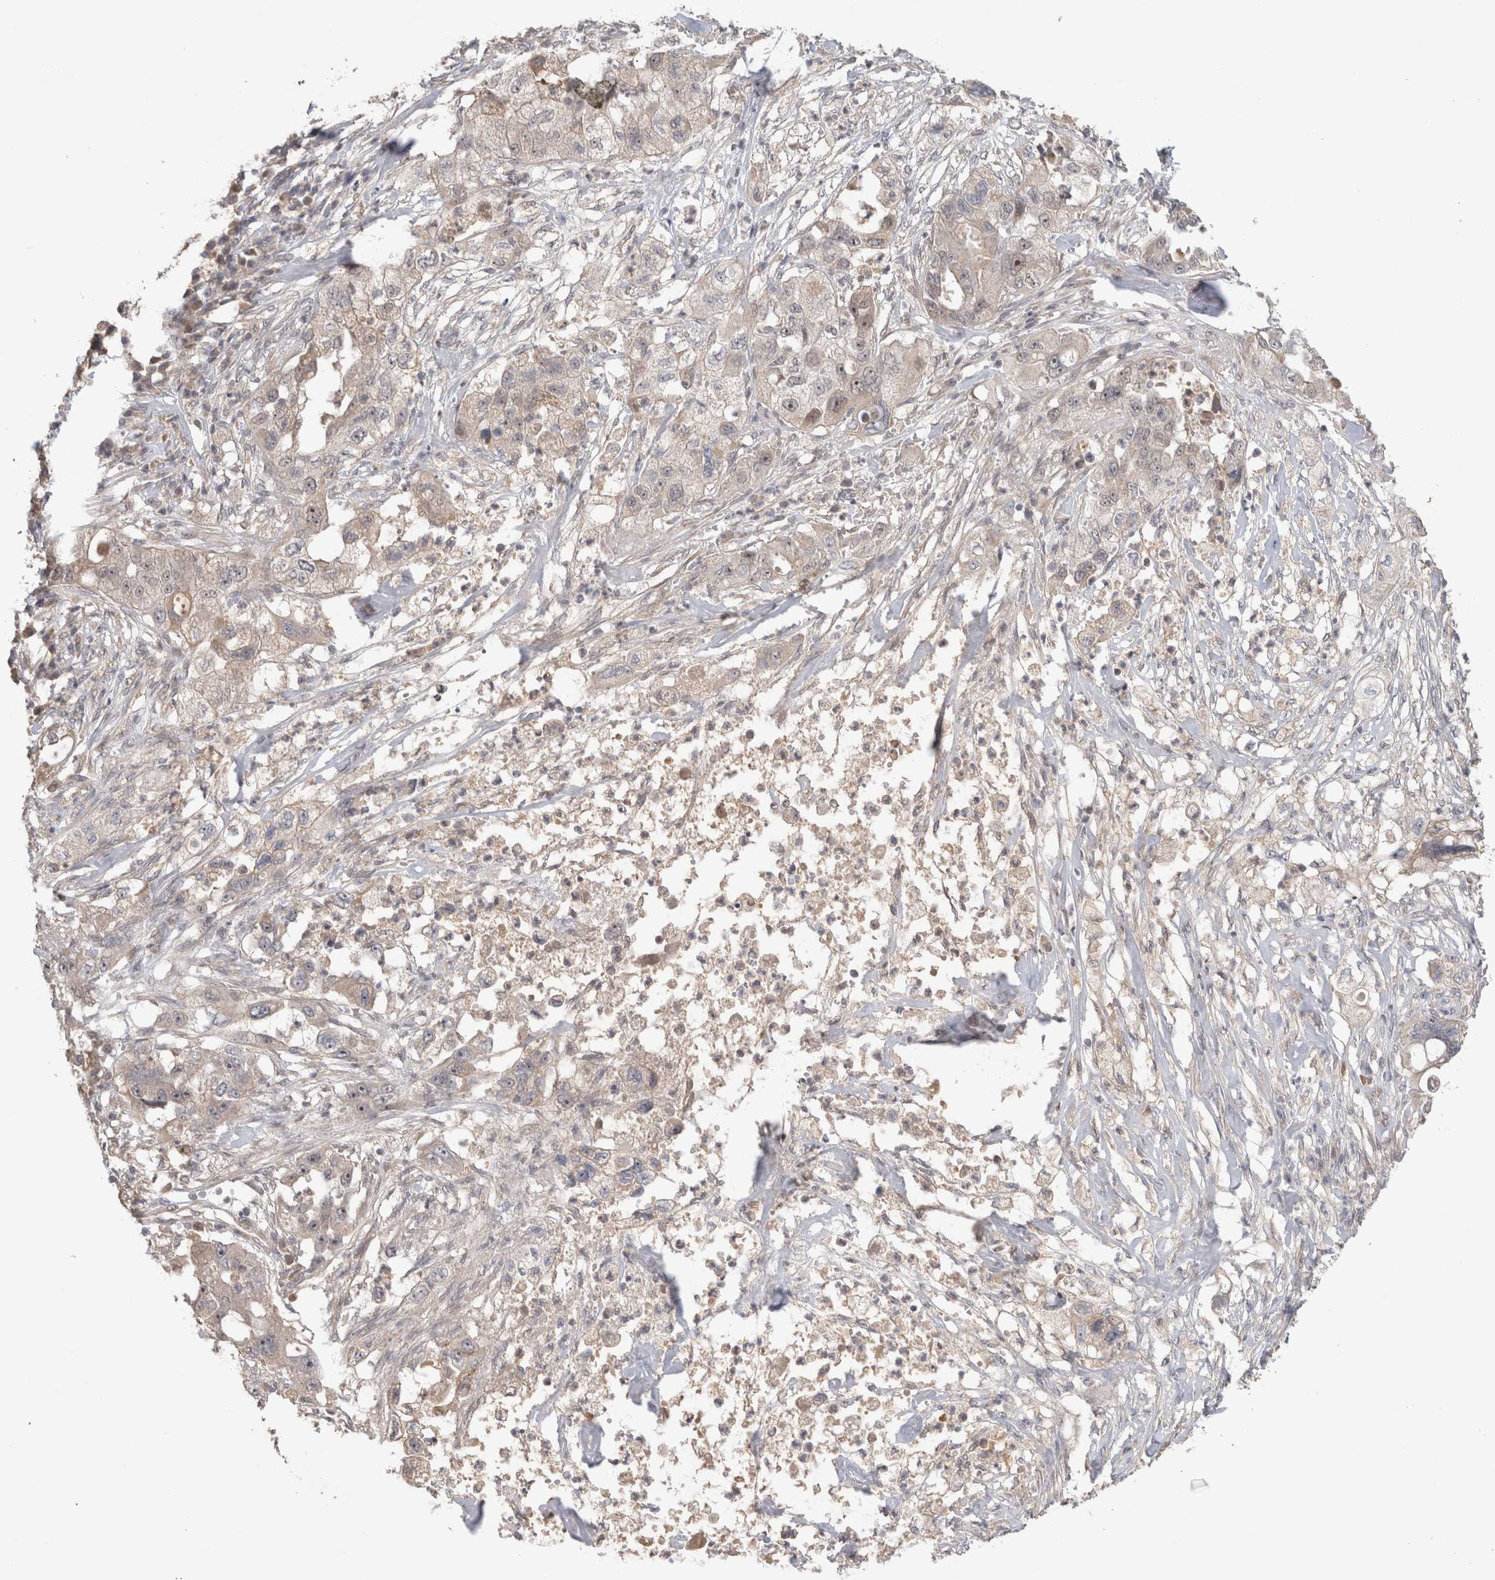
{"staining": {"intensity": "weak", "quantity": "<25%", "location": "cytoplasmic/membranous,nuclear"}, "tissue": "pancreatic cancer", "cell_type": "Tumor cells", "image_type": "cancer", "snomed": [{"axis": "morphology", "description": "Adenocarcinoma, NOS"}, {"axis": "topography", "description": "Pancreas"}], "caption": "There is no significant expression in tumor cells of pancreatic adenocarcinoma.", "gene": "SYDE2", "patient": {"sex": "female", "age": 78}}